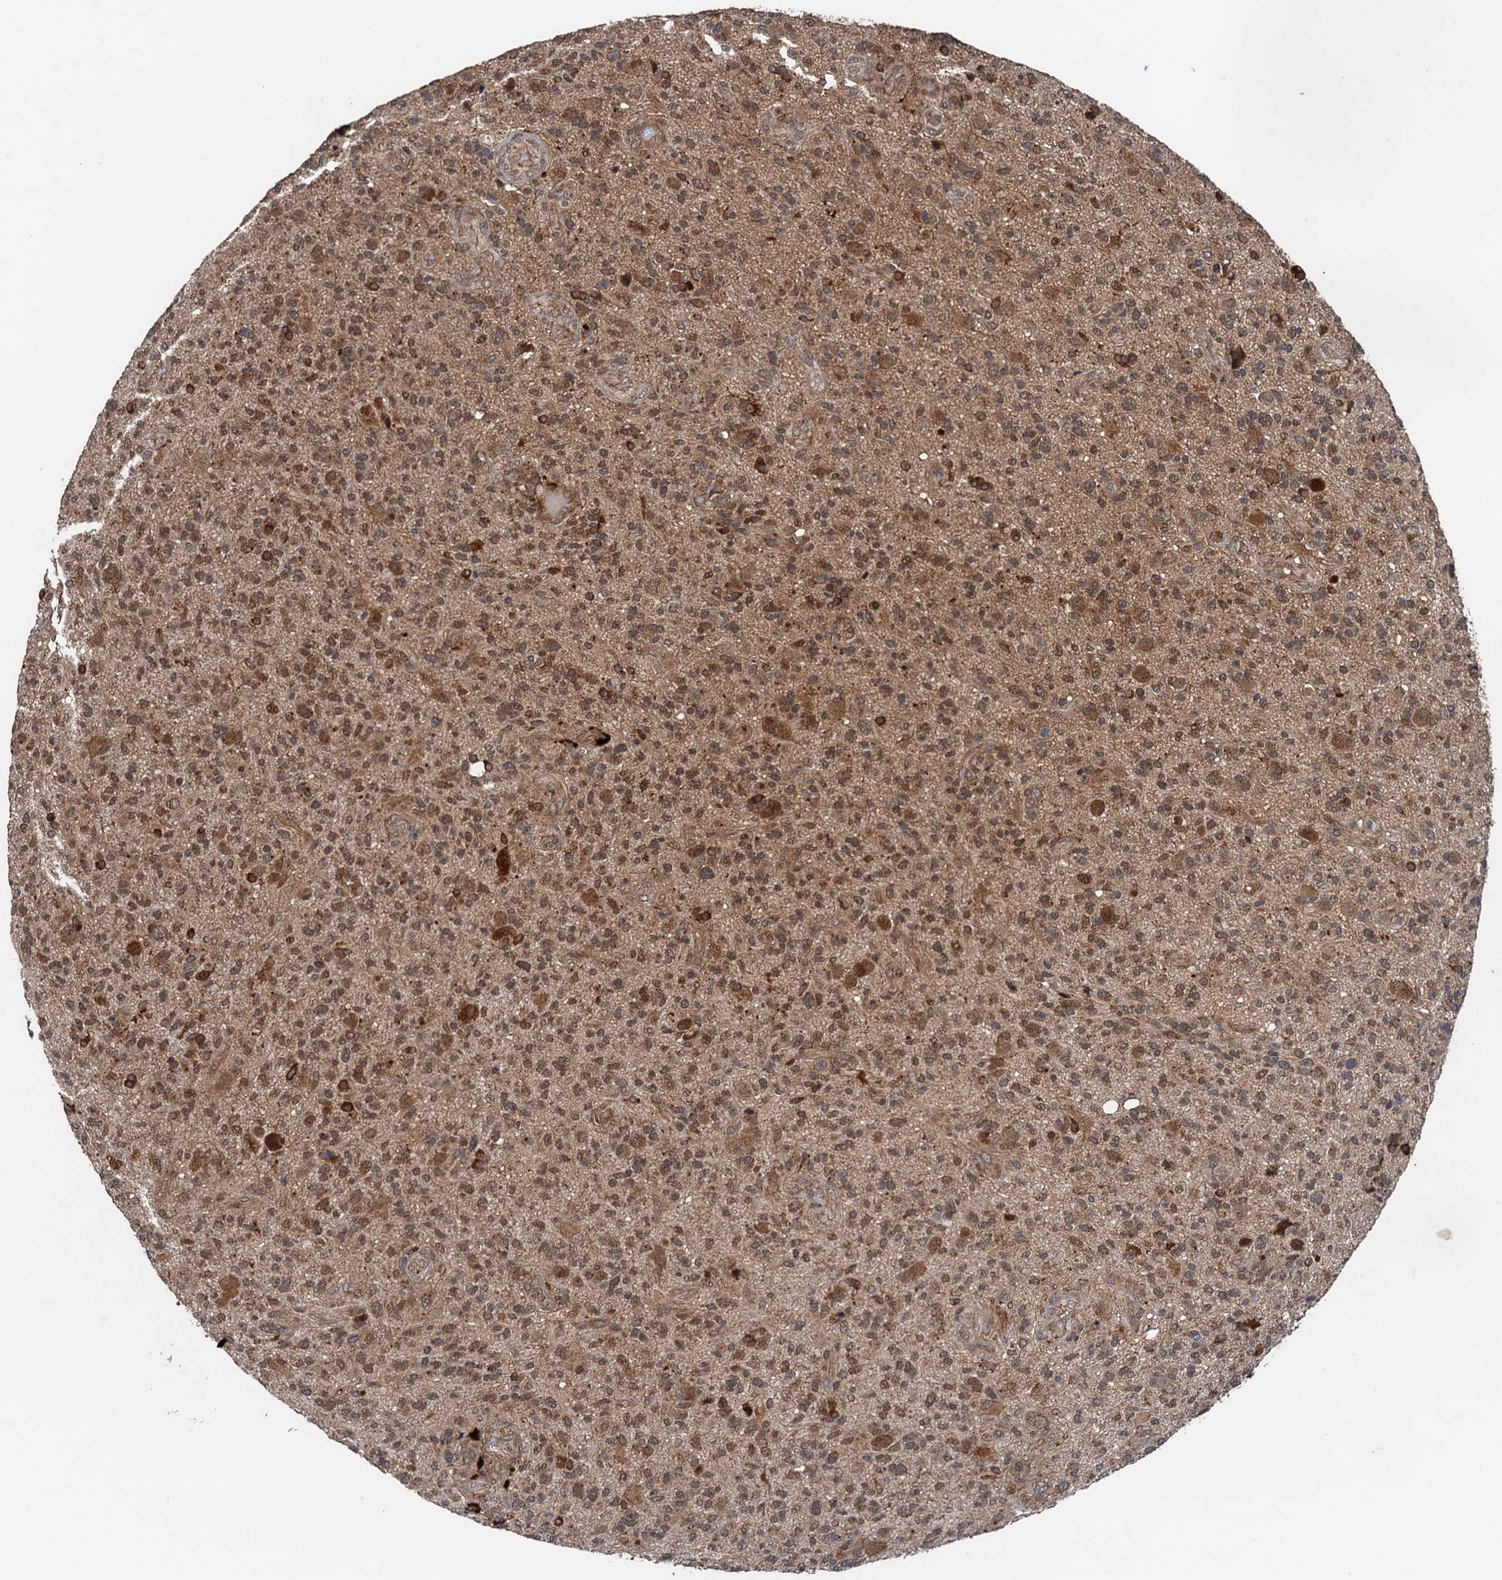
{"staining": {"intensity": "moderate", "quantity": ">75%", "location": "cytoplasmic/membranous,nuclear"}, "tissue": "glioma", "cell_type": "Tumor cells", "image_type": "cancer", "snomed": [{"axis": "morphology", "description": "Glioma, malignant, High grade"}, {"axis": "topography", "description": "Brain"}], "caption": "Immunohistochemistry (DAB (3,3'-diaminobenzidine)) staining of human glioma demonstrates moderate cytoplasmic/membranous and nuclear protein positivity in approximately >75% of tumor cells. (DAB (3,3'-diaminobenzidine) = brown stain, brightfield microscopy at high magnification).", "gene": "NLRP10", "patient": {"sex": "male", "age": 47}}